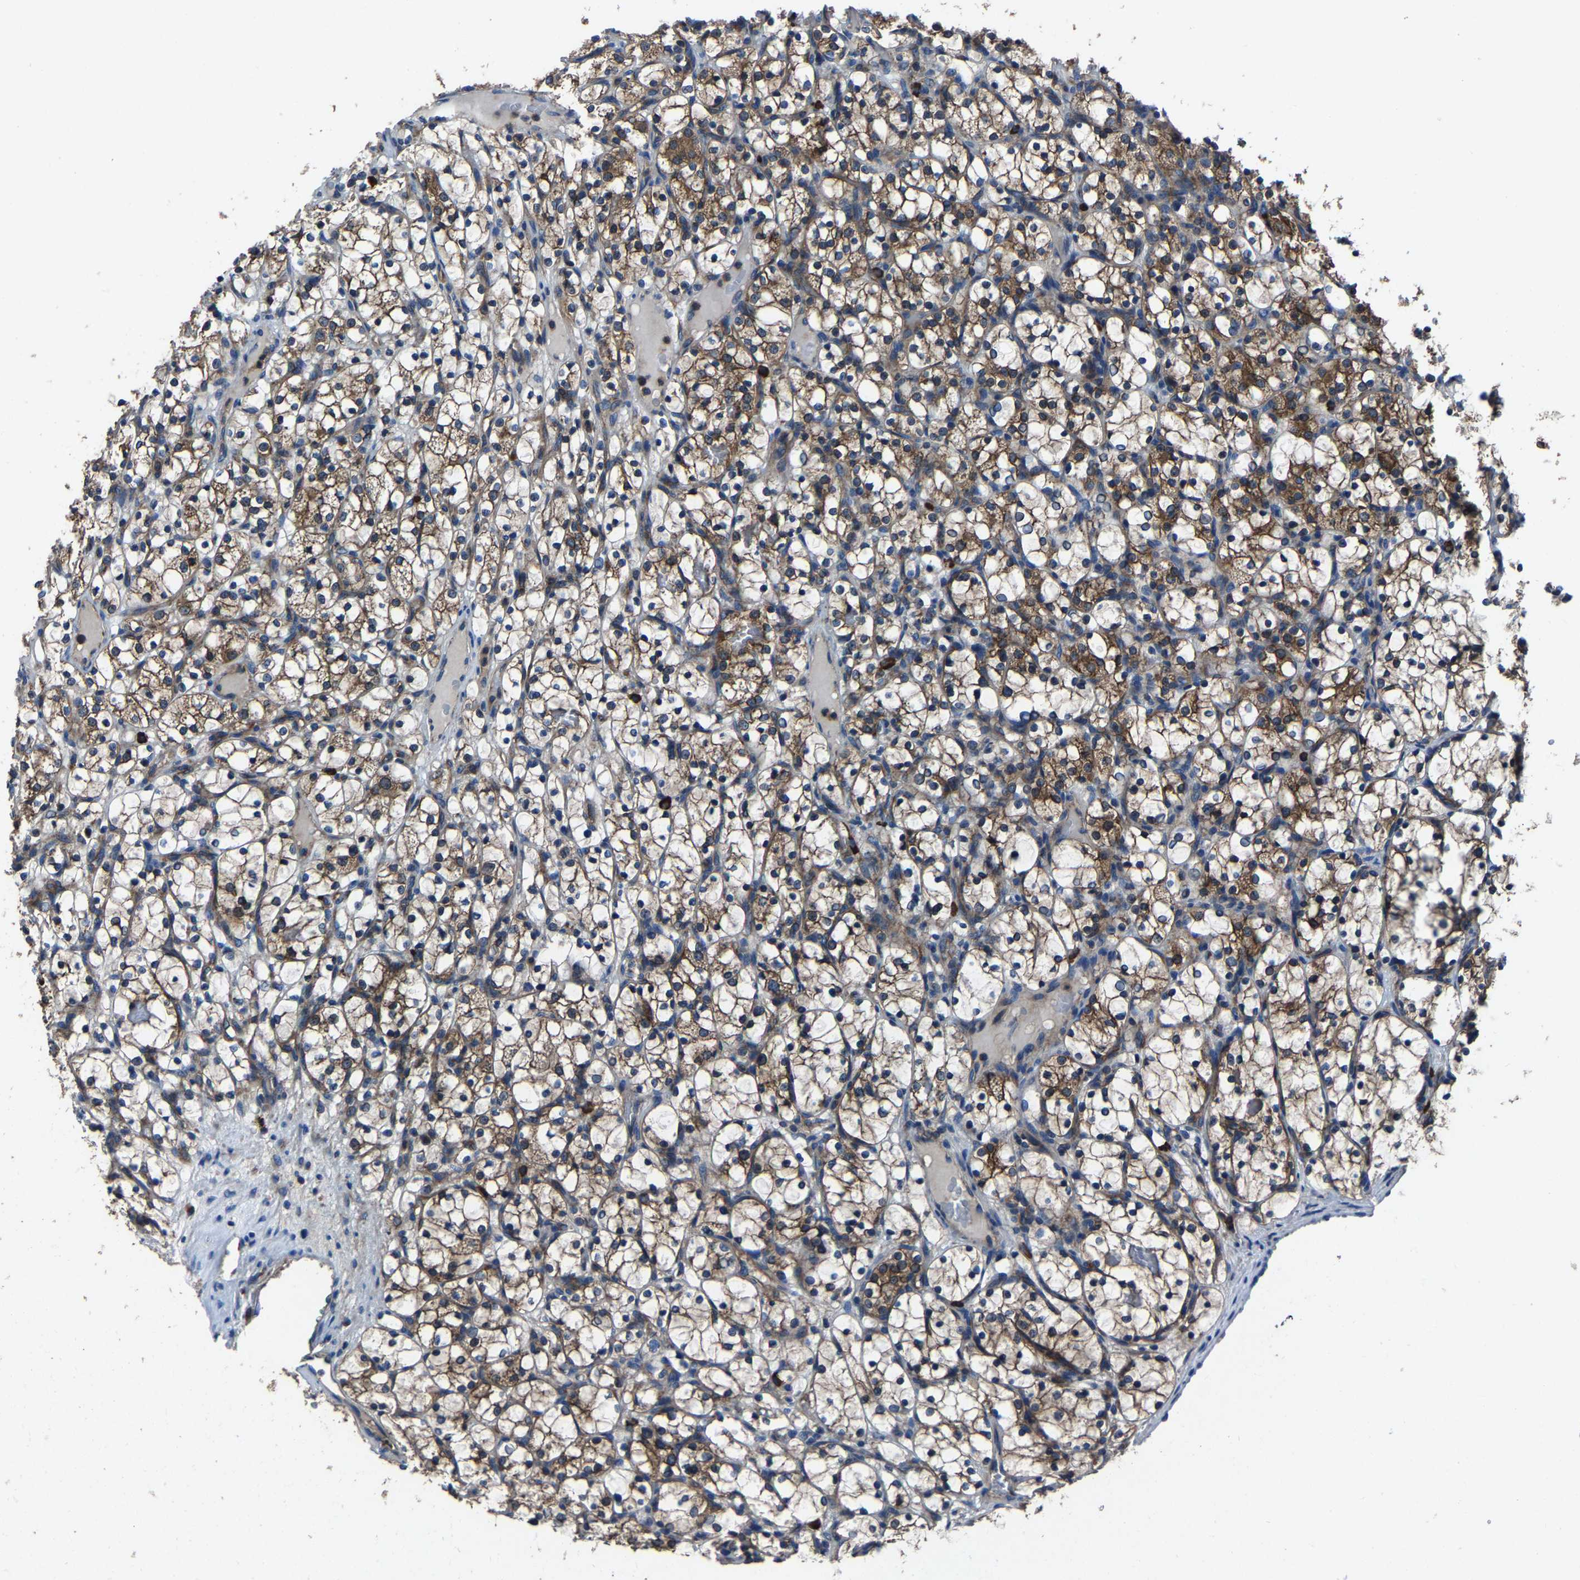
{"staining": {"intensity": "moderate", "quantity": ">75%", "location": "cytoplasmic/membranous"}, "tissue": "renal cancer", "cell_type": "Tumor cells", "image_type": "cancer", "snomed": [{"axis": "morphology", "description": "Adenocarcinoma, NOS"}, {"axis": "topography", "description": "Kidney"}], "caption": "Immunohistochemical staining of renal adenocarcinoma displays medium levels of moderate cytoplasmic/membranous protein staining in about >75% of tumor cells.", "gene": "KIAA1958", "patient": {"sex": "female", "age": 69}}